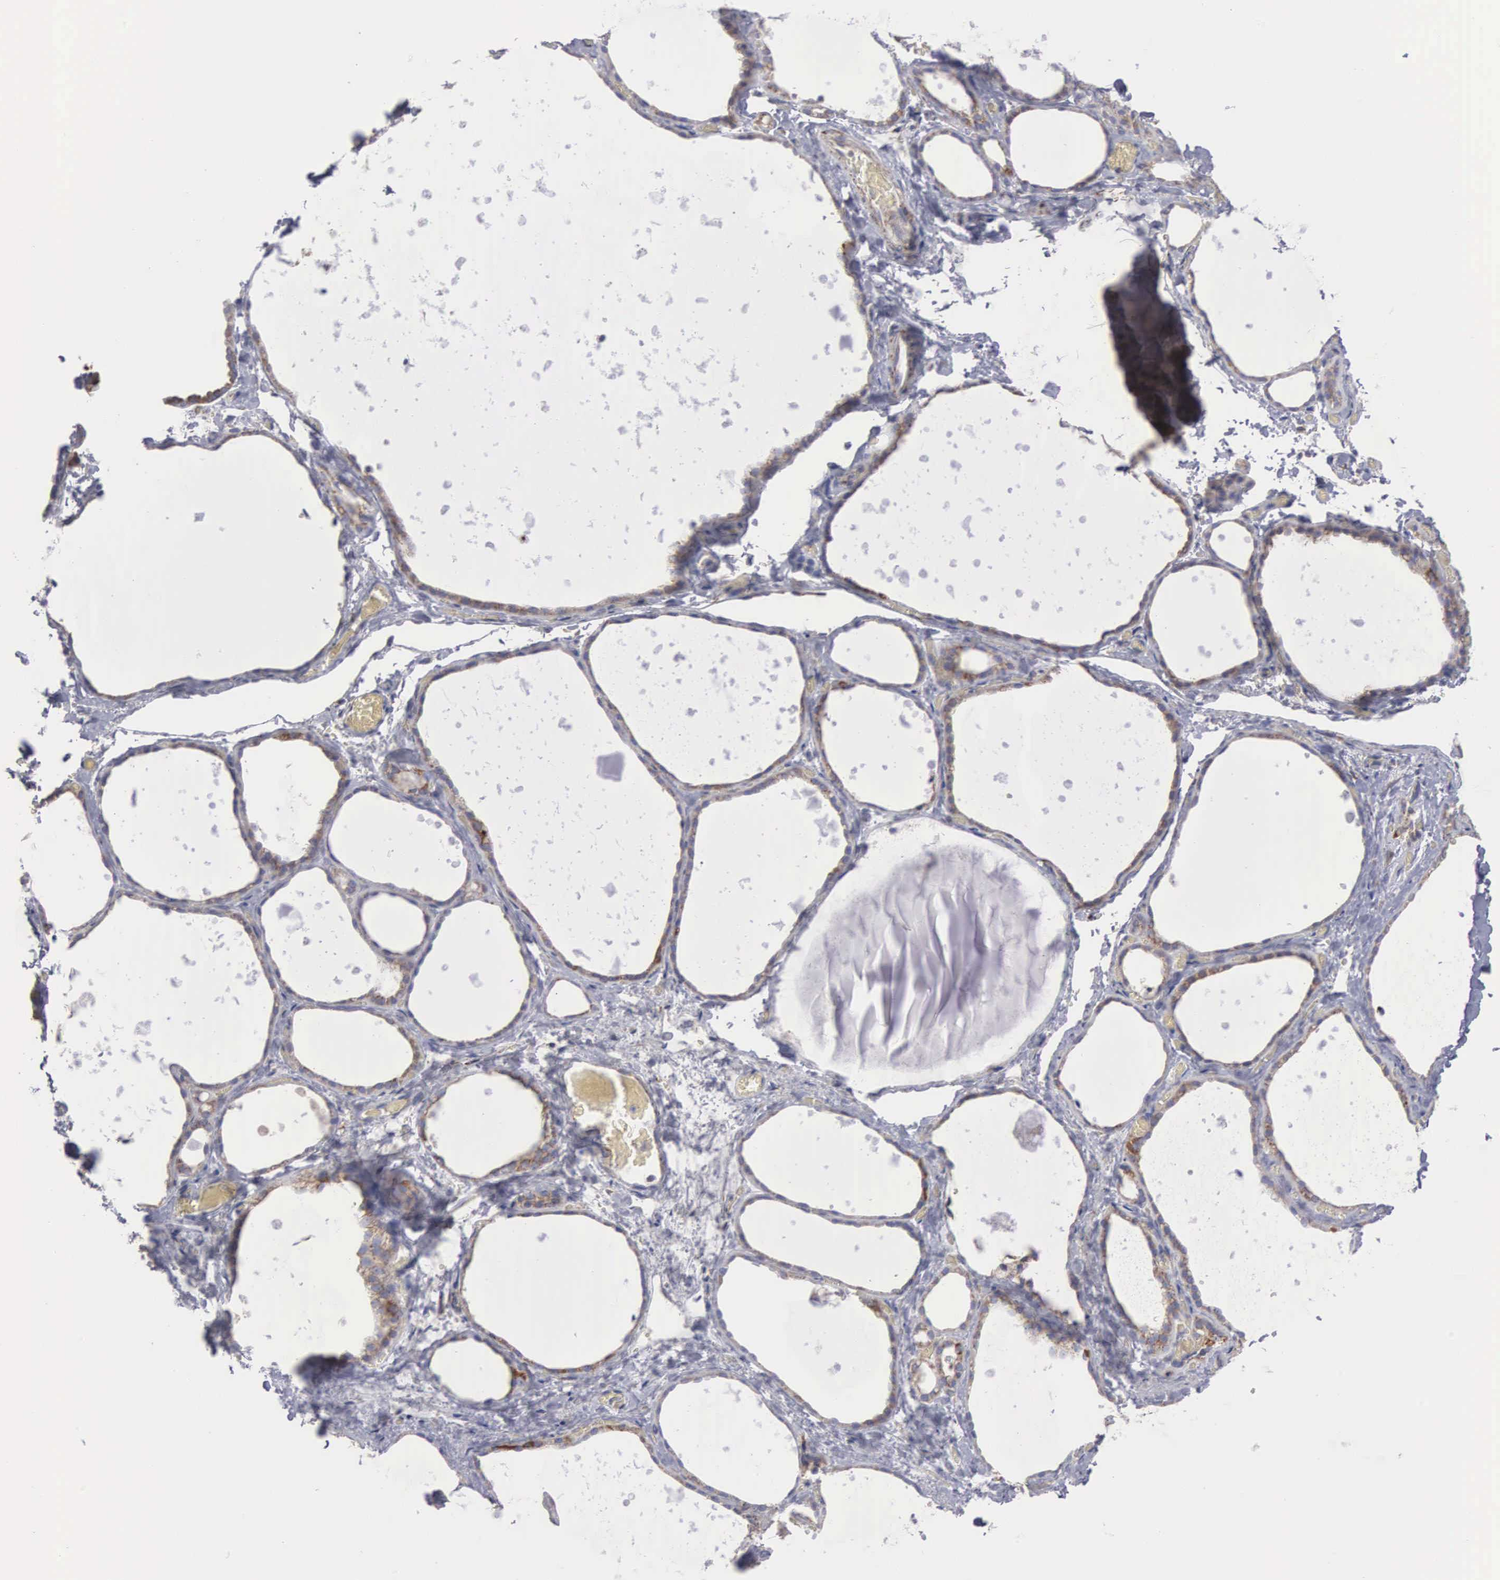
{"staining": {"intensity": "weak", "quantity": "25%-75%", "location": "cytoplasmic/membranous"}, "tissue": "thyroid gland", "cell_type": "Glandular cells", "image_type": "normal", "snomed": [{"axis": "morphology", "description": "Normal tissue, NOS"}, {"axis": "topography", "description": "Thyroid gland"}], "caption": "A brown stain shows weak cytoplasmic/membranous staining of a protein in glandular cells of normal human thyroid gland.", "gene": "APOOL", "patient": {"sex": "male", "age": 76}}